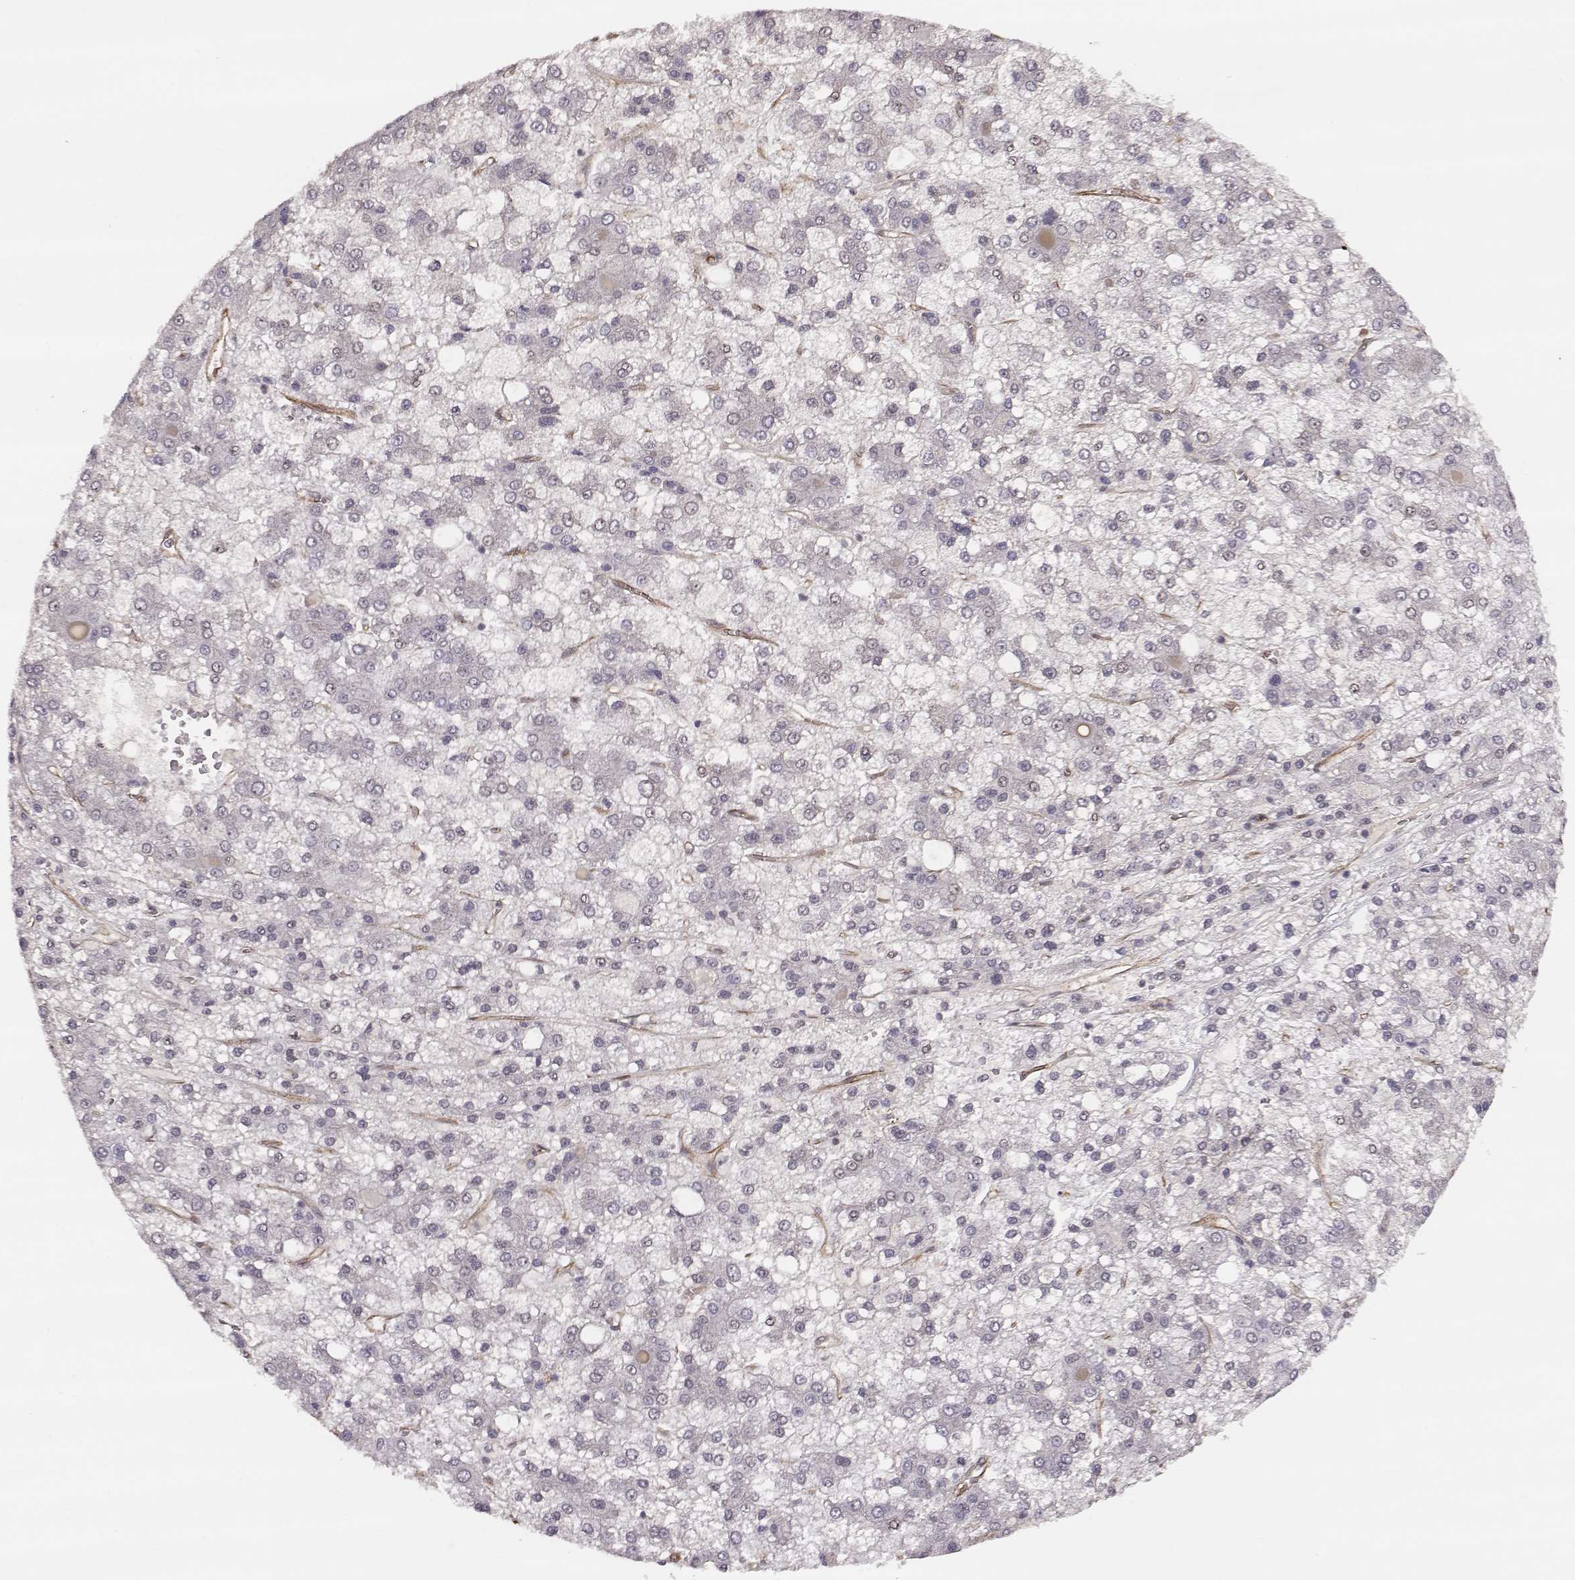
{"staining": {"intensity": "negative", "quantity": "none", "location": "none"}, "tissue": "liver cancer", "cell_type": "Tumor cells", "image_type": "cancer", "snomed": [{"axis": "morphology", "description": "Carcinoma, Hepatocellular, NOS"}, {"axis": "topography", "description": "Liver"}], "caption": "Liver hepatocellular carcinoma was stained to show a protein in brown. There is no significant expression in tumor cells.", "gene": "CIR1", "patient": {"sex": "male", "age": 73}}